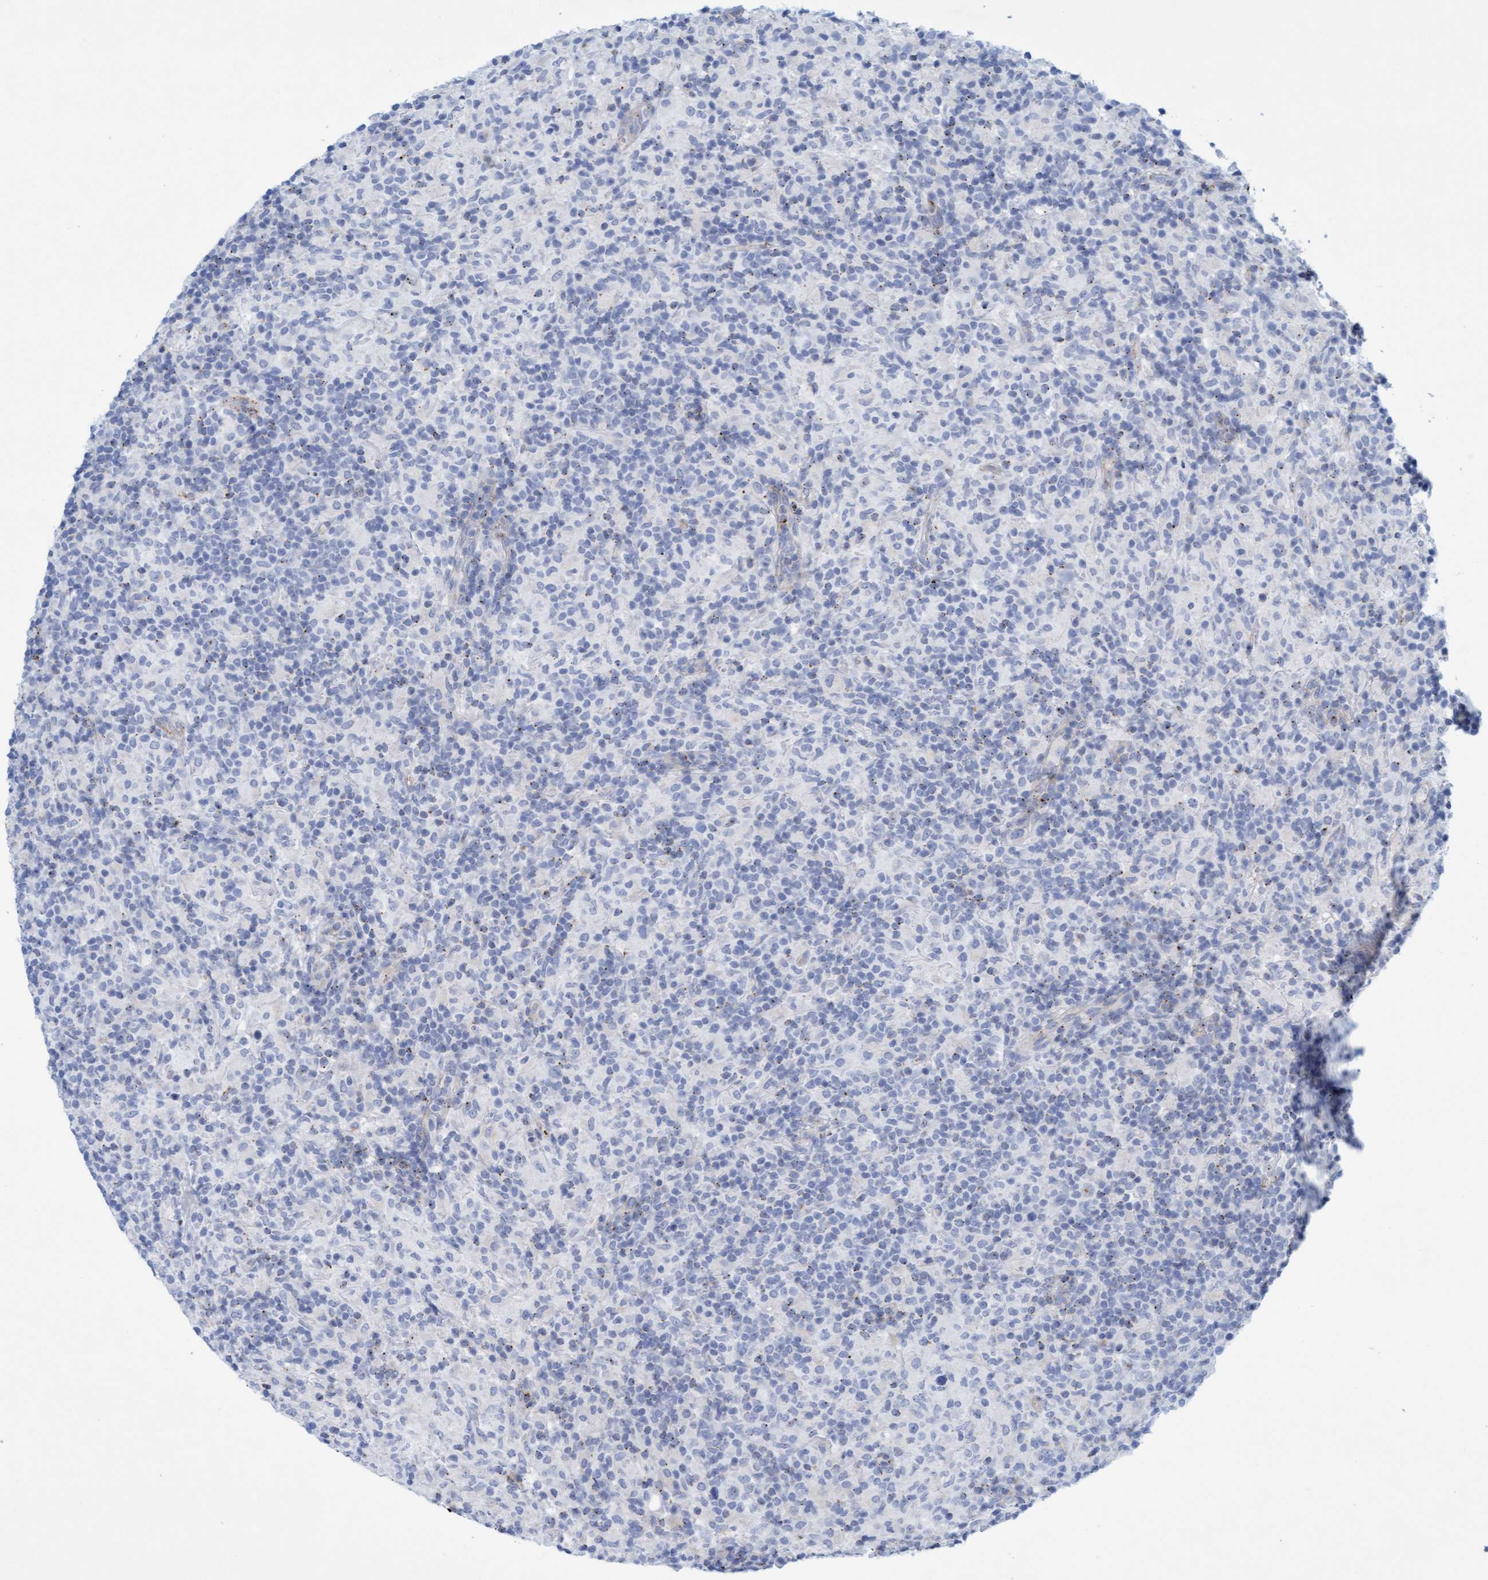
{"staining": {"intensity": "negative", "quantity": "none", "location": "none"}, "tissue": "lymphoma", "cell_type": "Tumor cells", "image_type": "cancer", "snomed": [{"axis": "morphology", "description": "Hodgkin's disease, NOS"}, {"axis": "topography", "description": "Lymph node"}], "caption": "The histopathology image exhibits no staining of tumor cells in lymphoma. (DAB (3,3'-diaminobenzidine) IHC, high magnification).", "gene": "SGSH", "patient": {"sex": "male", "age": 70}}